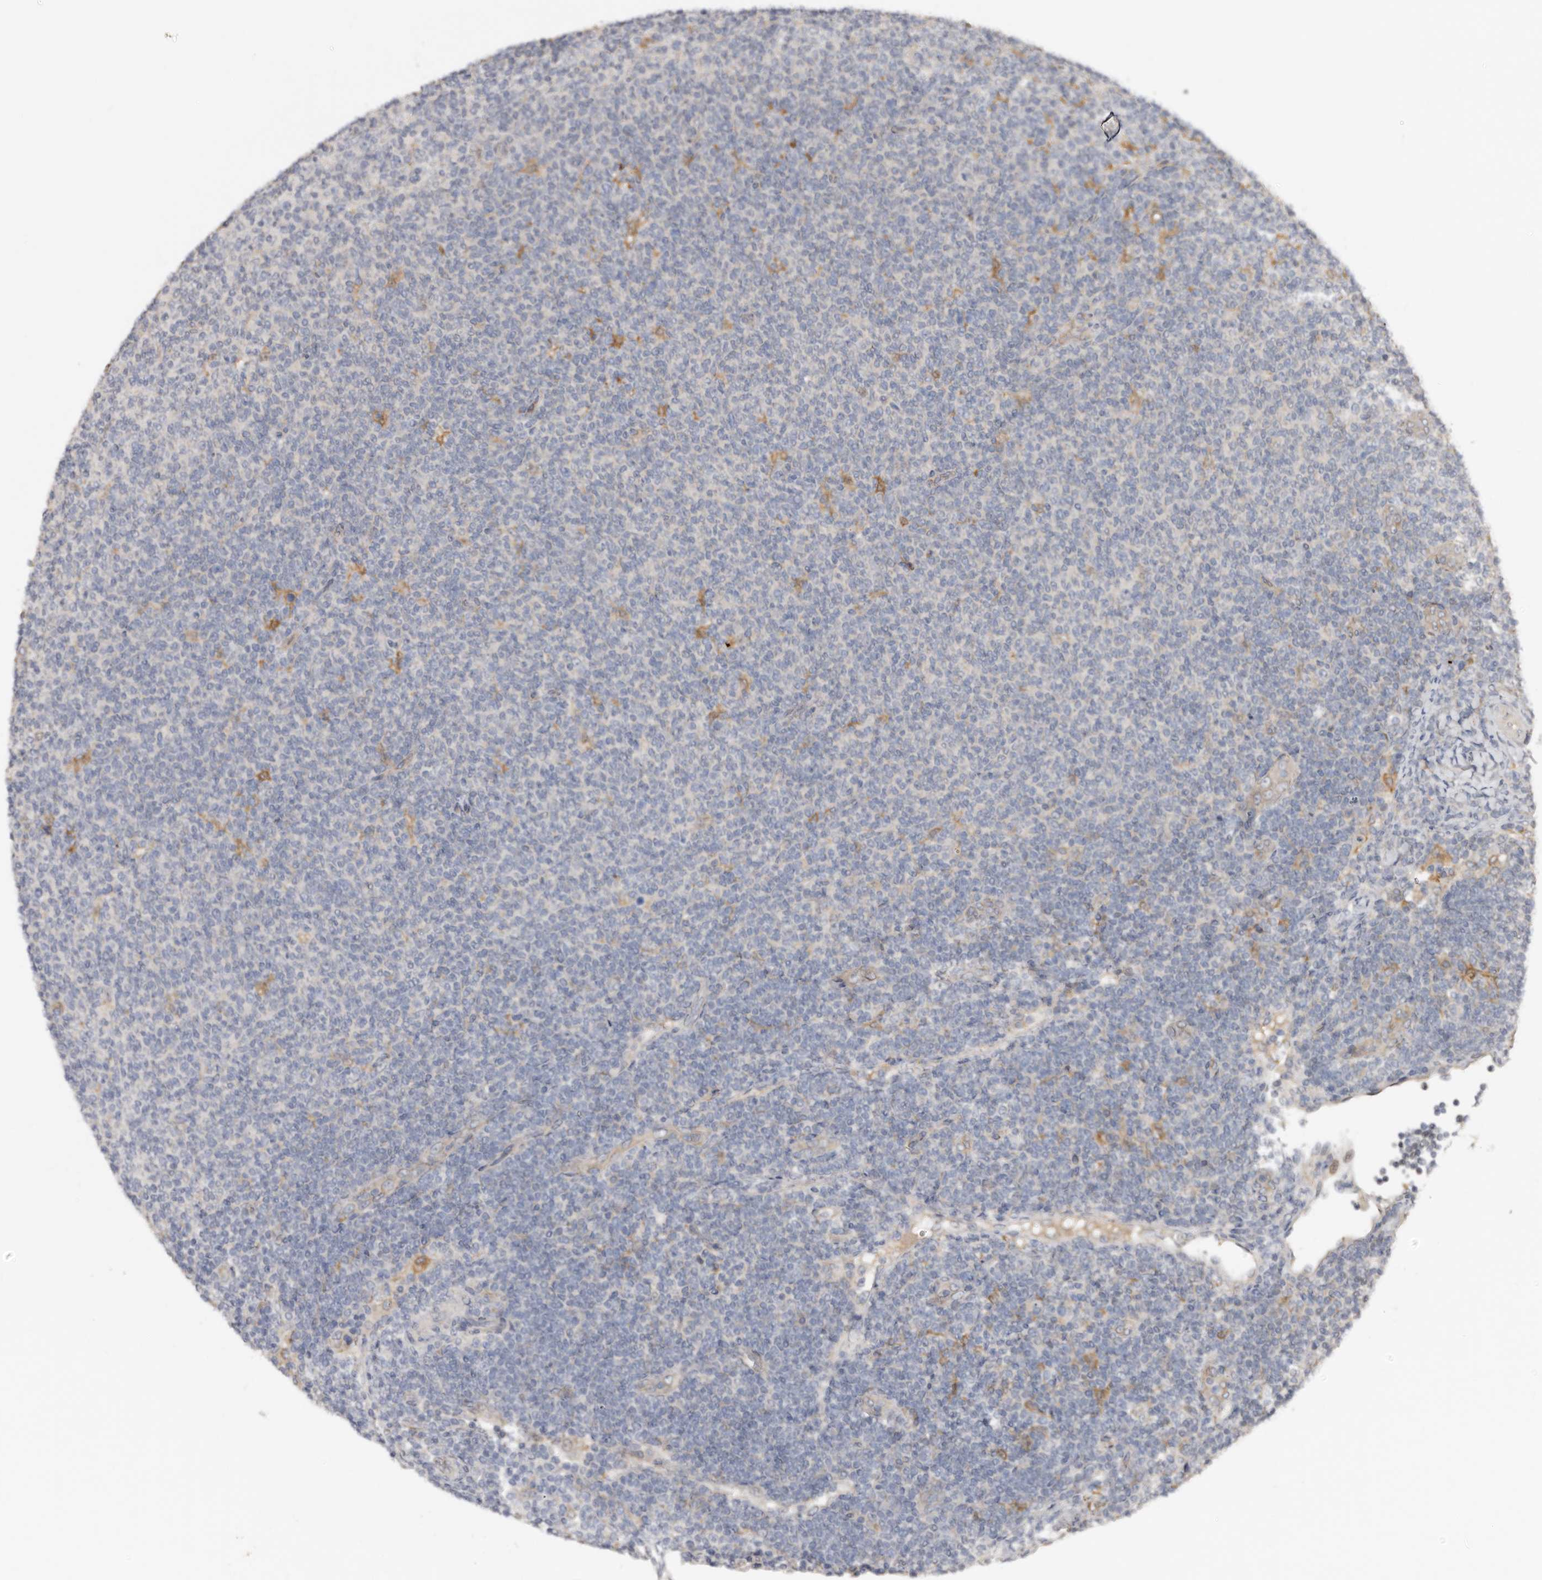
{"staining": {"intensity": "negative", "quantity": "none", "location": "none"}, "tissue": "lymphoma", "cell_type": "Tumor cells", "image_type": "cancer", "snomed": [{"axis": "morphology", "description": "Malignant lymphoma, non-Hodgkin's type, Low grade"}, {"axis": "topography", "description": "Lymph node"}], "caption": "Tumor cells are negative for brown protein staining in low-grade malignant lymphoma, non-Hodgkin's type. (DAB immunohistochemistry (IHC), high magnification).", "gene": "RSPO2", "patient": {"sex": "male", "age": 66}}